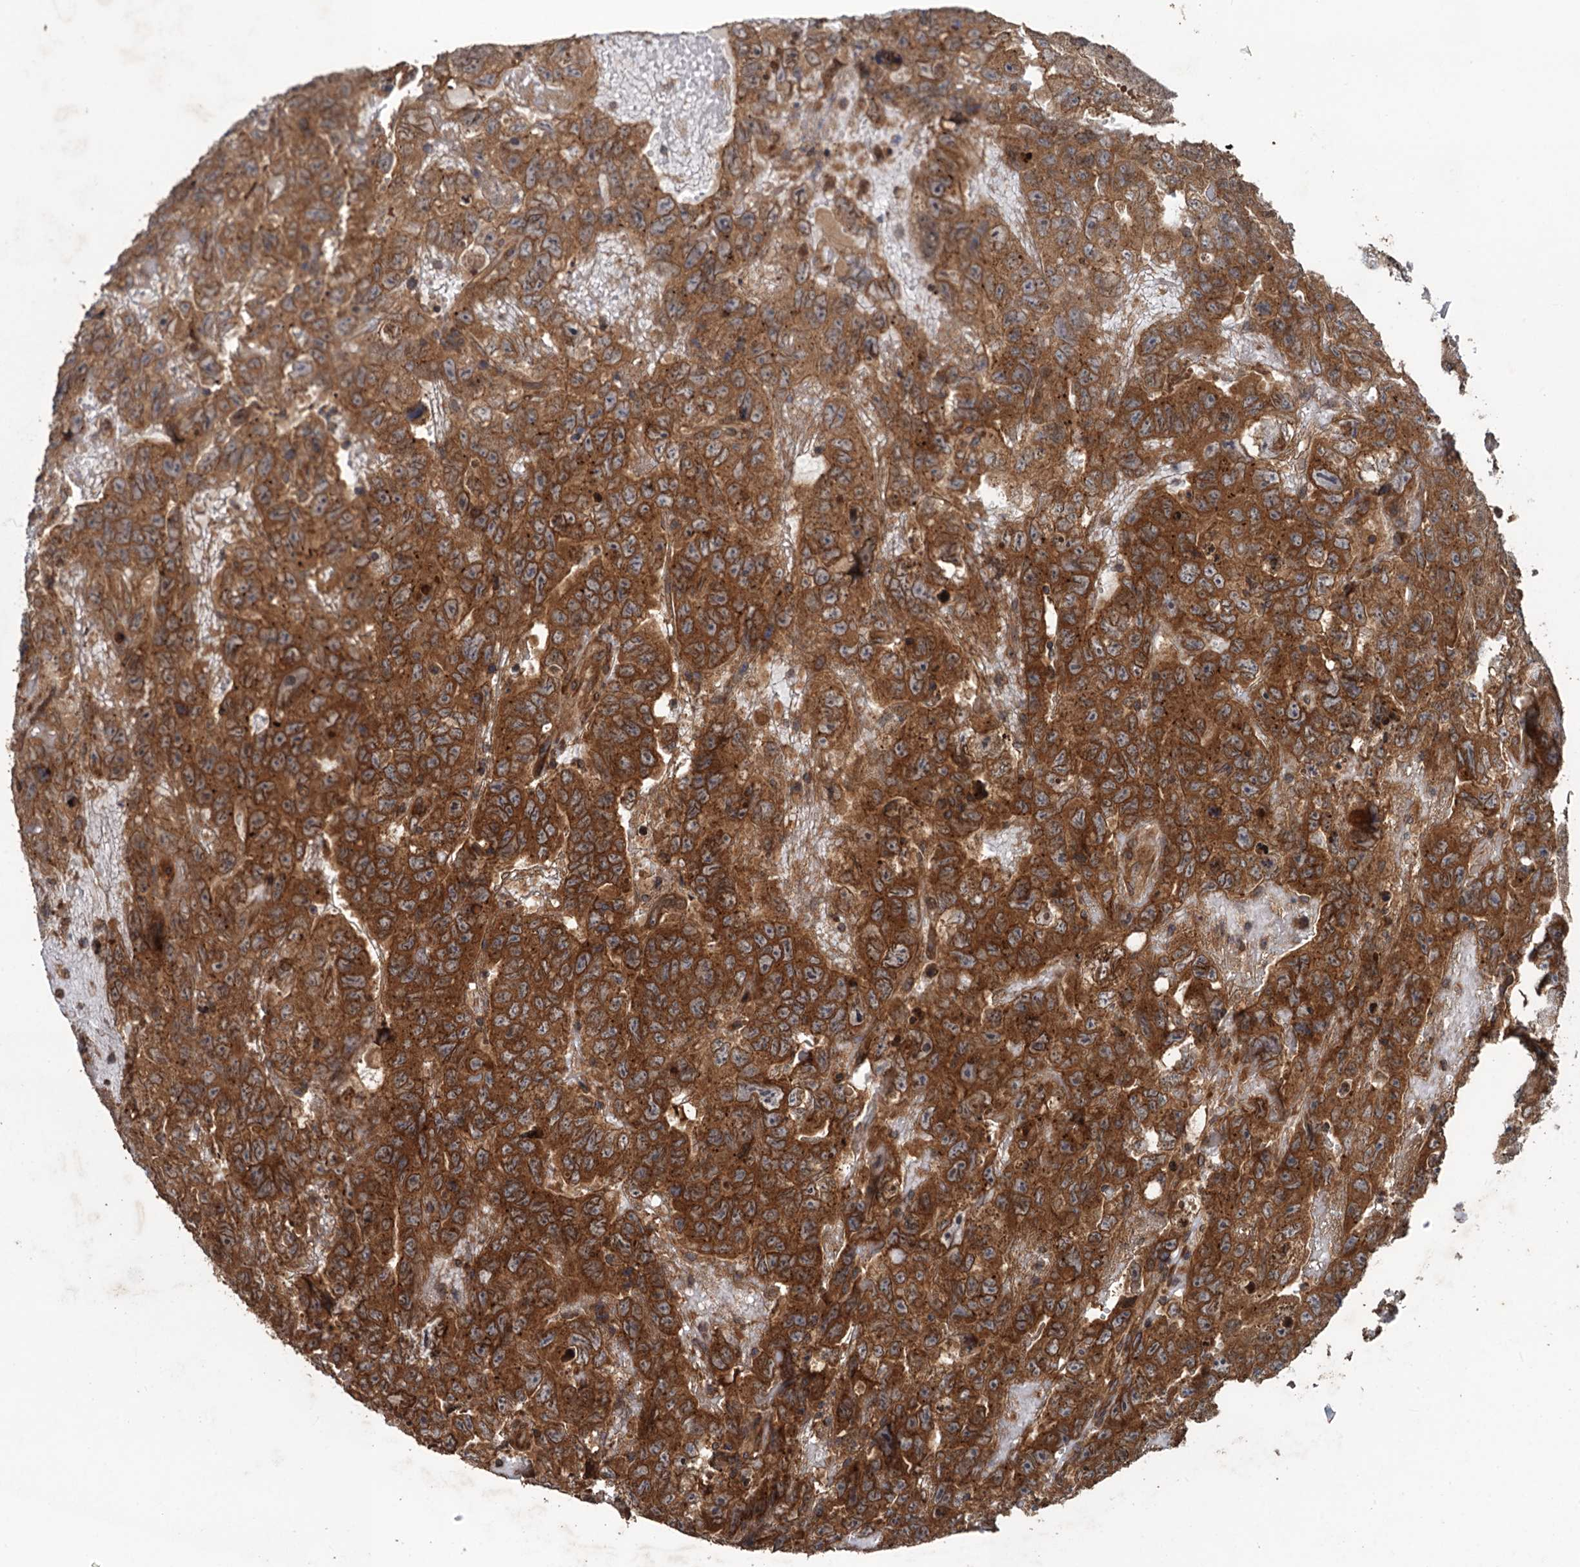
{"staining": {"intensity": "strong", "quantity": ">75%", "location": "cytoplasmic/membranous,nuclear"}, "tissue": "testis cancer", "cell_type": "Tumor cells", "image_type": "cancer", "snomed": [{"axis": "morphology", "description": "Carcinoma, Embryonal, NOS"}, {"axis": "topography", "description": "Testis"}], "caption": "Immunohistochemistry (IHC) of human testis embryonal carcinoma reveals high levels of strong cytoplasmic/membranous and nuclear staining in about >75% of tumor cells.", "gene": "GLE1", "patient": {"sex": "male", "age": 45}}